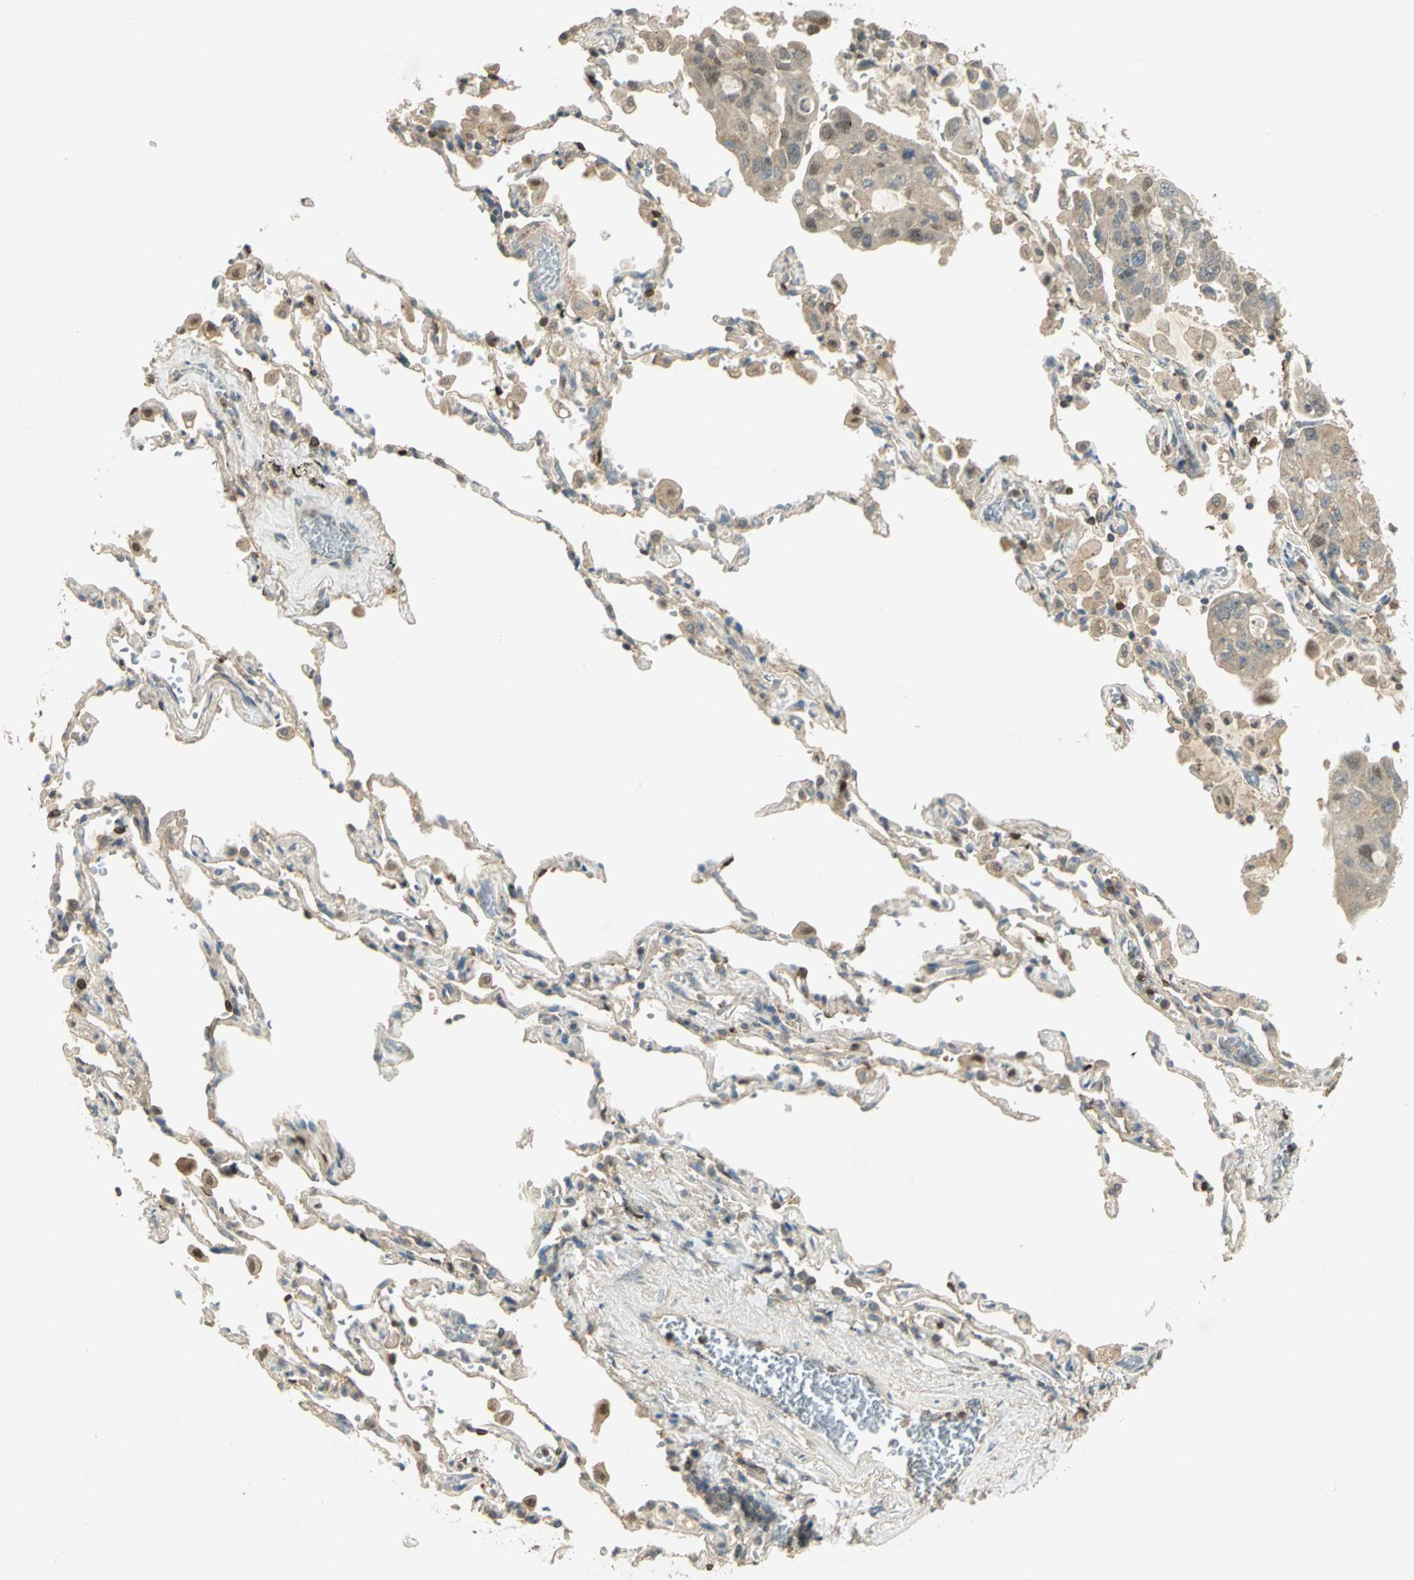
{"staining": {"intensity": "weak", "quantity": "<25%", "location": "cytoplasmic/membranous,nuclear"}, "tissue": "lung cancer", "cell_type": "Tumor cells", "image_type": "cancer", "snomed": [{"axis": "morphology", "description": "Adenocarcinoma, NOS"}, {"axis": "topography", "description": "Lung"}], "caption": "DAB (3,3'-diaminobenzidine) immunohistochemical staining of adenocarcinoma (lung) exhibits no significant positivity in tumor cells.", "gene": "BIRC2", "patient": {"sex": "male", "age": 64}}